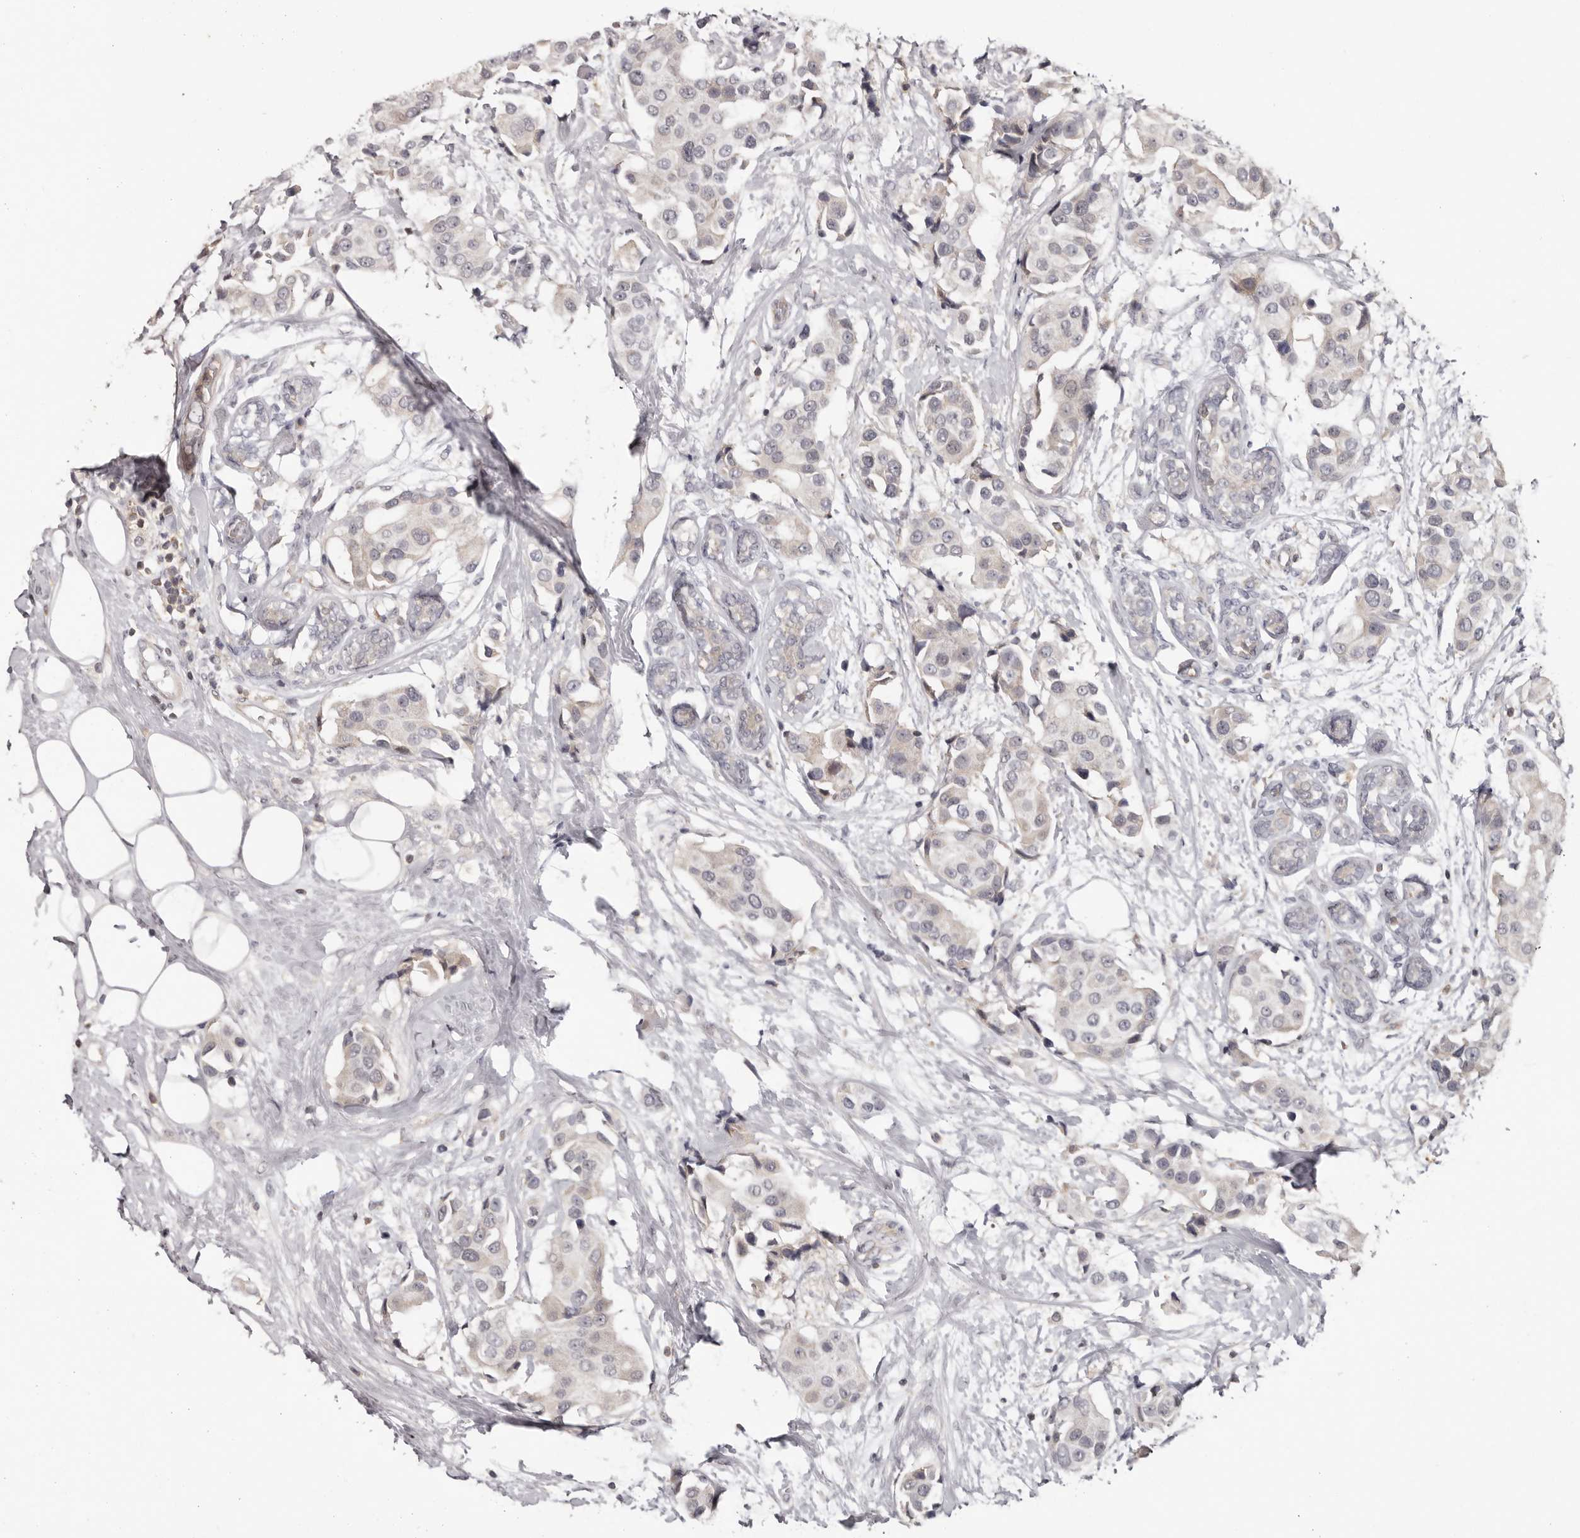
{"staining": {"intensity": "negative", "quantity": "none", "location": "none"}, "tissue": "breast cancer", "cell_type": "Tumor cells", "image_type": "cancer", "snomed": [{"axis": "morphology", "description": "Normal tissue, NOS"}, {"axis": "morphology", "description": "Duct carcinoma"}, {"axis": "topography", "description": "Breast"}], "caption": "Breast cancer (invasive ductal carcinoma) was stained to show a protein in brown. There is no significant expression in tumor cells. The staining is performed using DAB (3,3'-diaminobenzidine) brown chromogen with nuclei counter-stained in using hematoxylin.", "gene": "ANKRD44", "patient": {"sex": "female", "age": 39}}